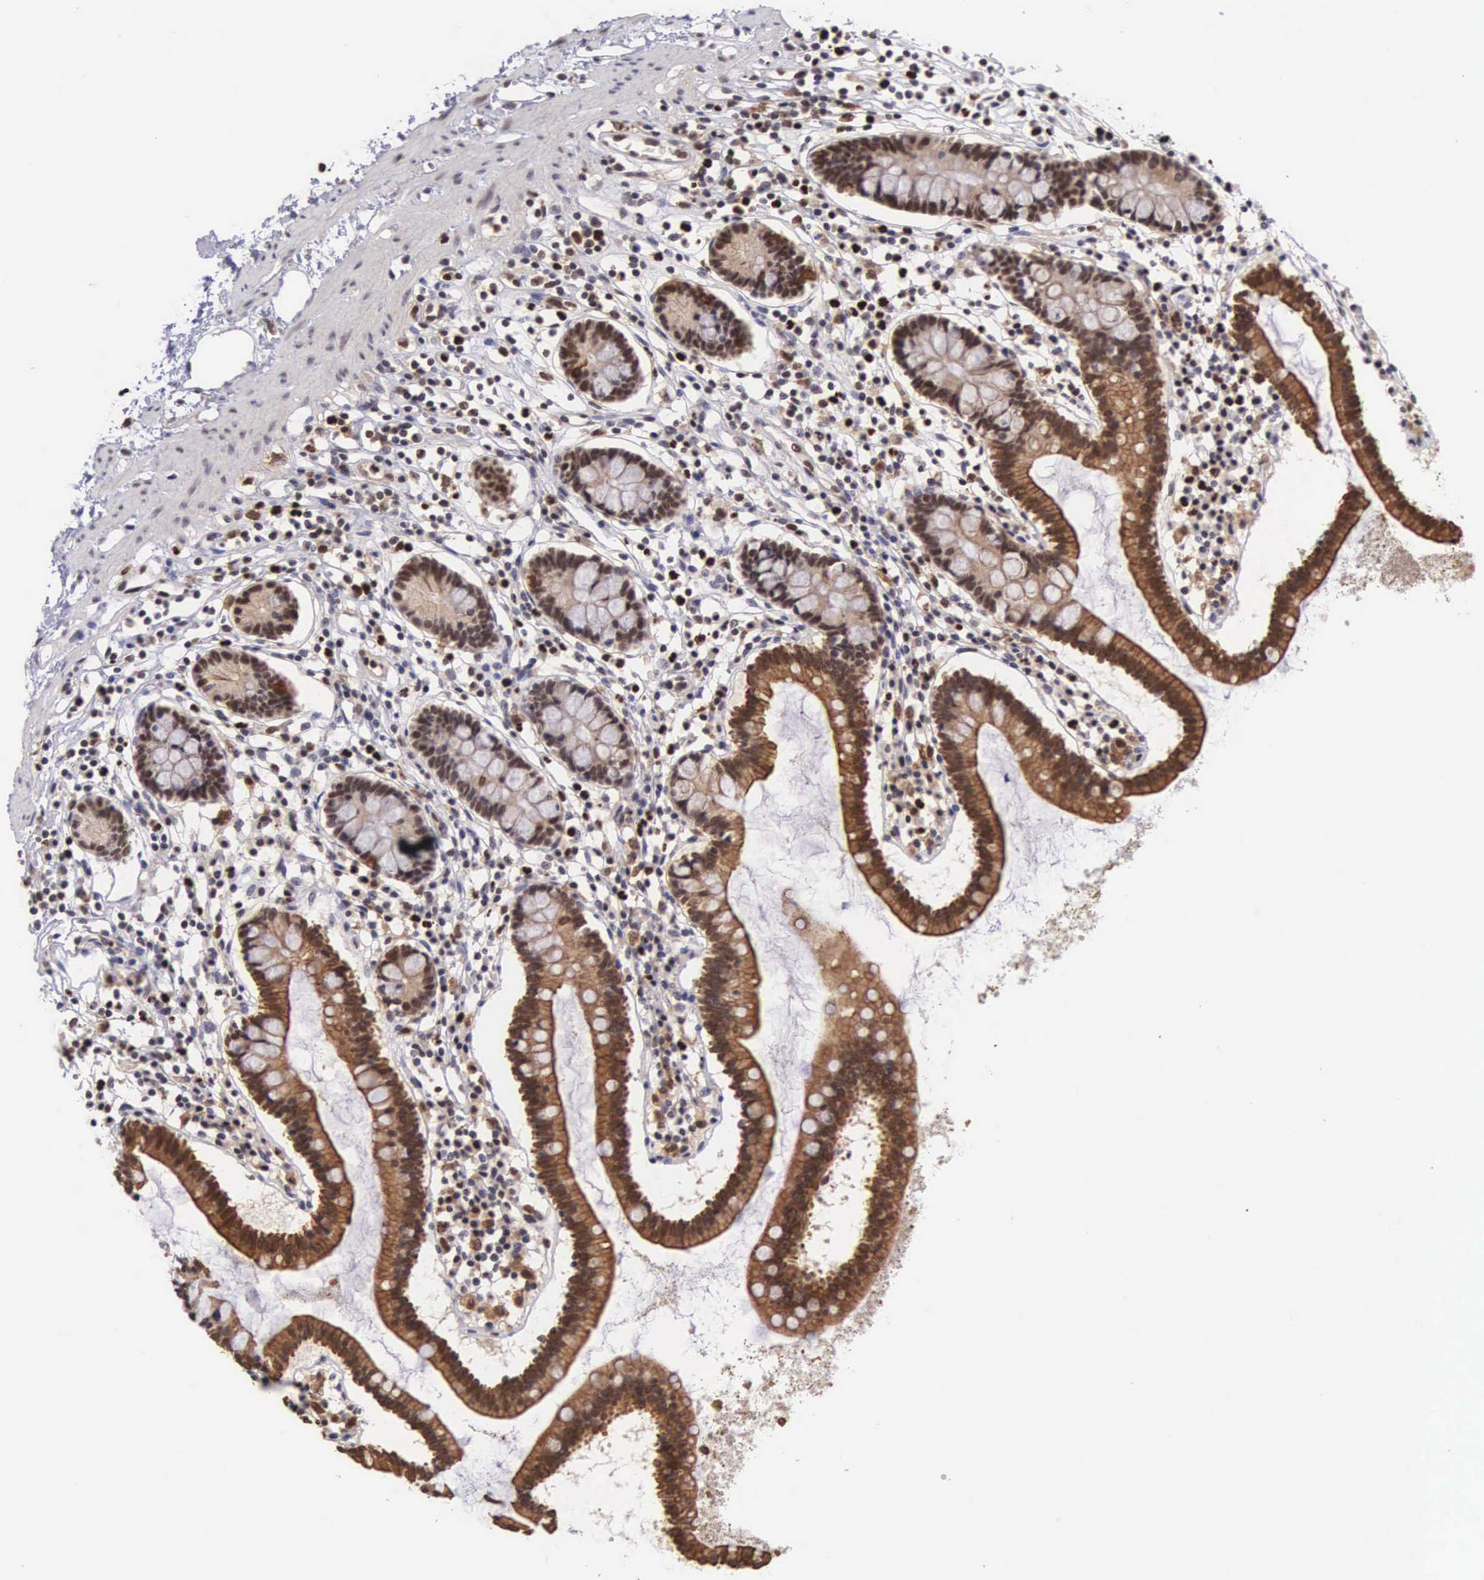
{"staining": {"intensity": "strong", "quantity": ">75%", "location": "cytoplasmic/membranous,nuclear"}, "tissue": "small intestine", "cell_type": "Glandular cells", "image_type": "normal", "snomed": [{"axis": "morphology", "description": "Normal tissue, NOS"}, {"axis": "topography", "description": "Small intestine"}], "caption": "The micrograph demonstrates staining of unremarkable small intestine, revealing strong cytoplasmic/membranous,nuclear protein positivity (brown color) within glandular cells. The protein of interest is stained brown, and the nuclei are stained in blue (DAB (3,3'-diaminobenzidine) IHC with brightfield microscopy, high magnification).", "gene": "GRK3", "patient": {"sex": "female", "age": 37}}